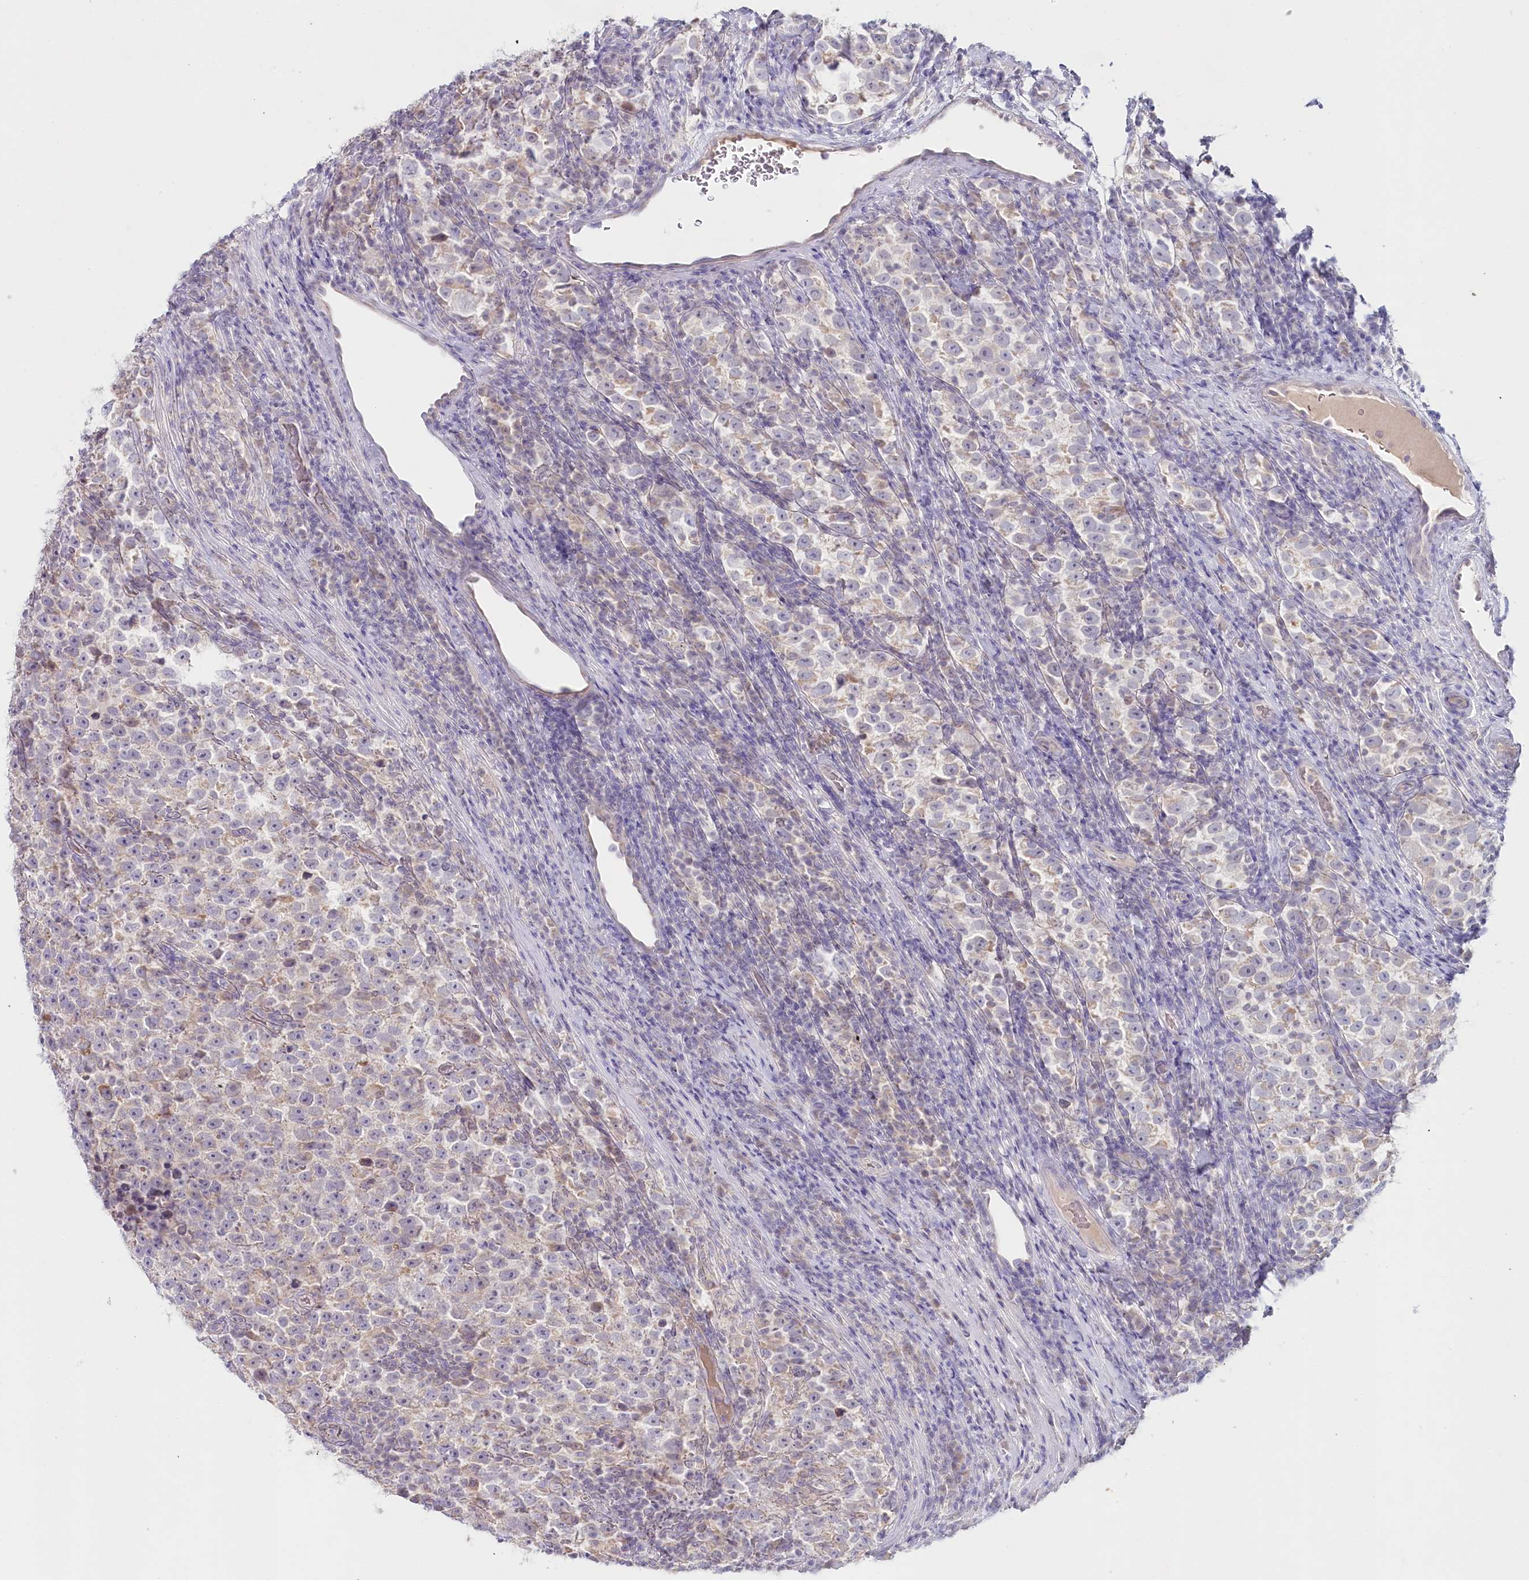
{"staining": {"intensity": "negative", "quantity": "none", "location": "none"}, "tissue": "testis cancer", "cell_type": "Tumor cells", "image_type": "cancer", "snomed": [{"axis": "morphology", "description": "Normal tissue, NOS"}, {"axis": "morphology", "description": "Seminoma, NOS"}, {"axis": "topography", "description": "Testis"}], "caption": "Testis cancer (seminoma) was stained to show a protein in brown. There is no significant expression in tumor cells.", "gene": "PSAPL1", "patient": {"sex": "male", "age": 43}}